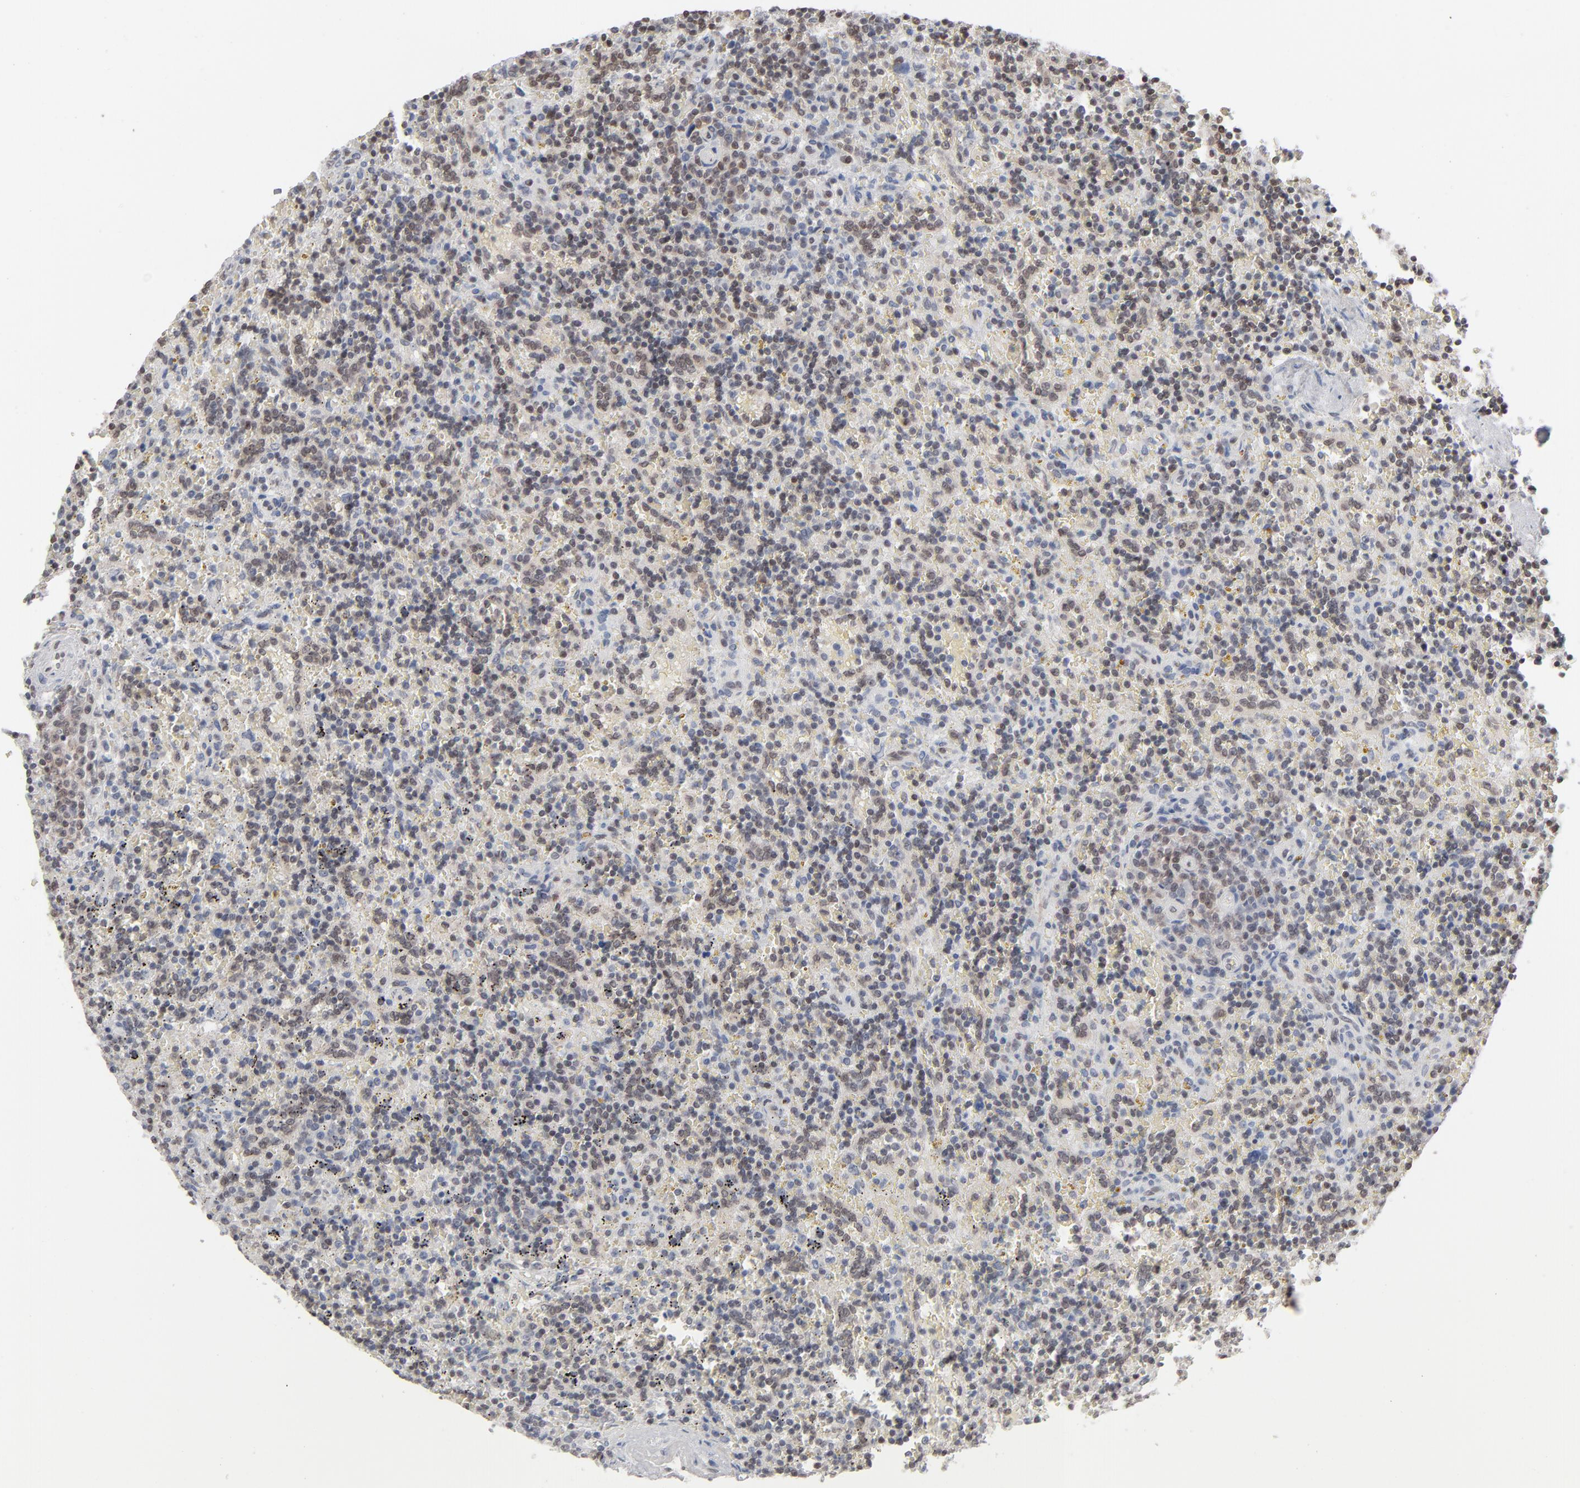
{"staining": {"intensity": "weak", "quantity": "25%-75%", "location": "nuclear"}, "tissue": "lymphoma", "cell_type": "Tumor cells", "image_type": "cancer", "snomed": [{"axis": "morphology", "description": "Malignant lymphoma, non-Hodgkin's type, Low grade"}, {"axis": "topography", "description": "Spleen"}], "caption": "Low-grade malignant lymphoma, non-Hodgkin's type was stained to show a protein in brown. There is low levels of weak nuclear expression in about 25%-75% of tumor cells.", "gene": "IRF9", "patient": {"sex": "male", "age": 67}}